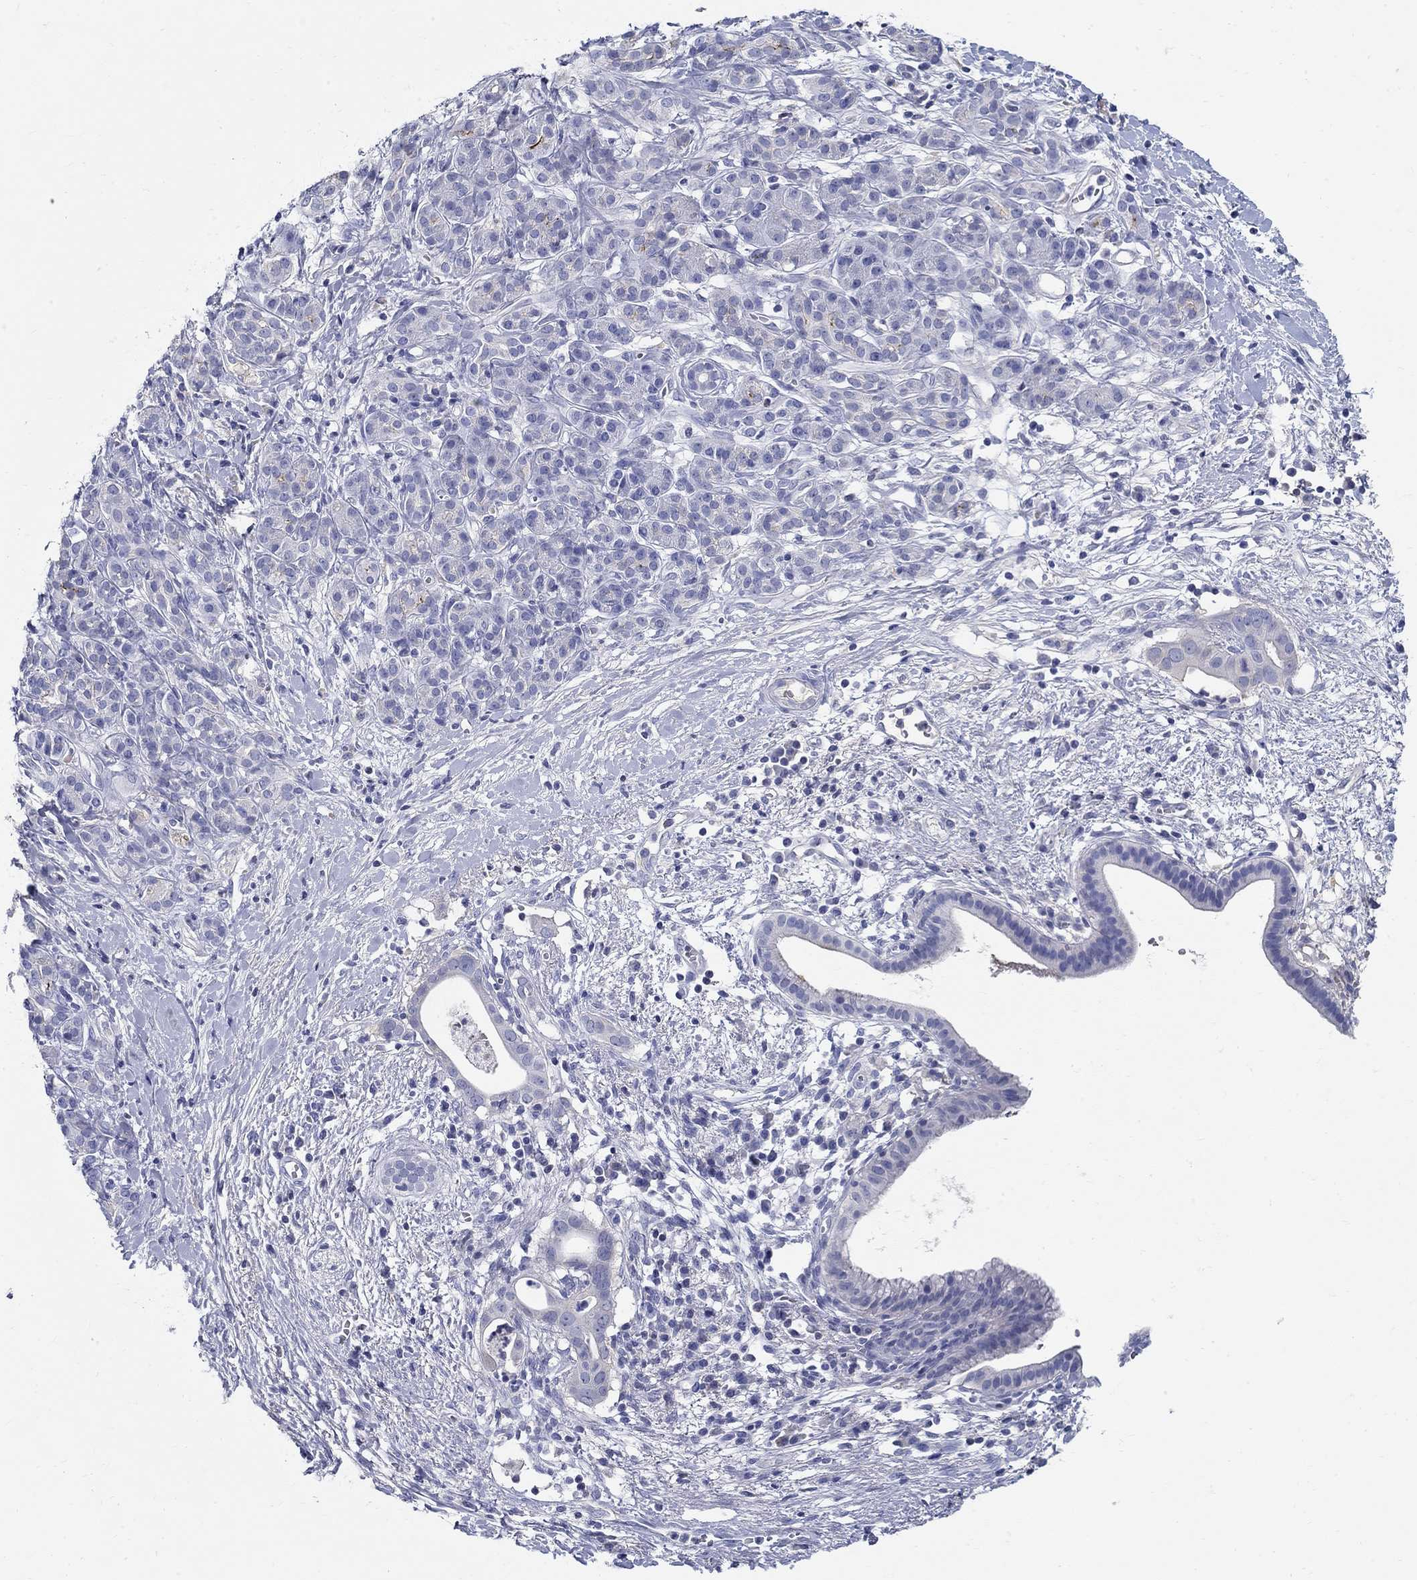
{"staining": {"intensity": "negative", "quantity": "none", "location": "none"}, "tissue": "pancreatic cancer", "cell_type": "Tumor cells", "image_type": "cancer", "snomed": [{"axis": "morphology", "description": "Adenocarcinoma, NOS"}, {"axis": "topography", "description": "Pancreas"}], "caption": "DAB immunohistochemical staining of human pancreatic adenocarcinoma reveals no significant staining in tumor cells.", "gene": "CRYGD", "patient": {"sex": "male", "age": 61}}